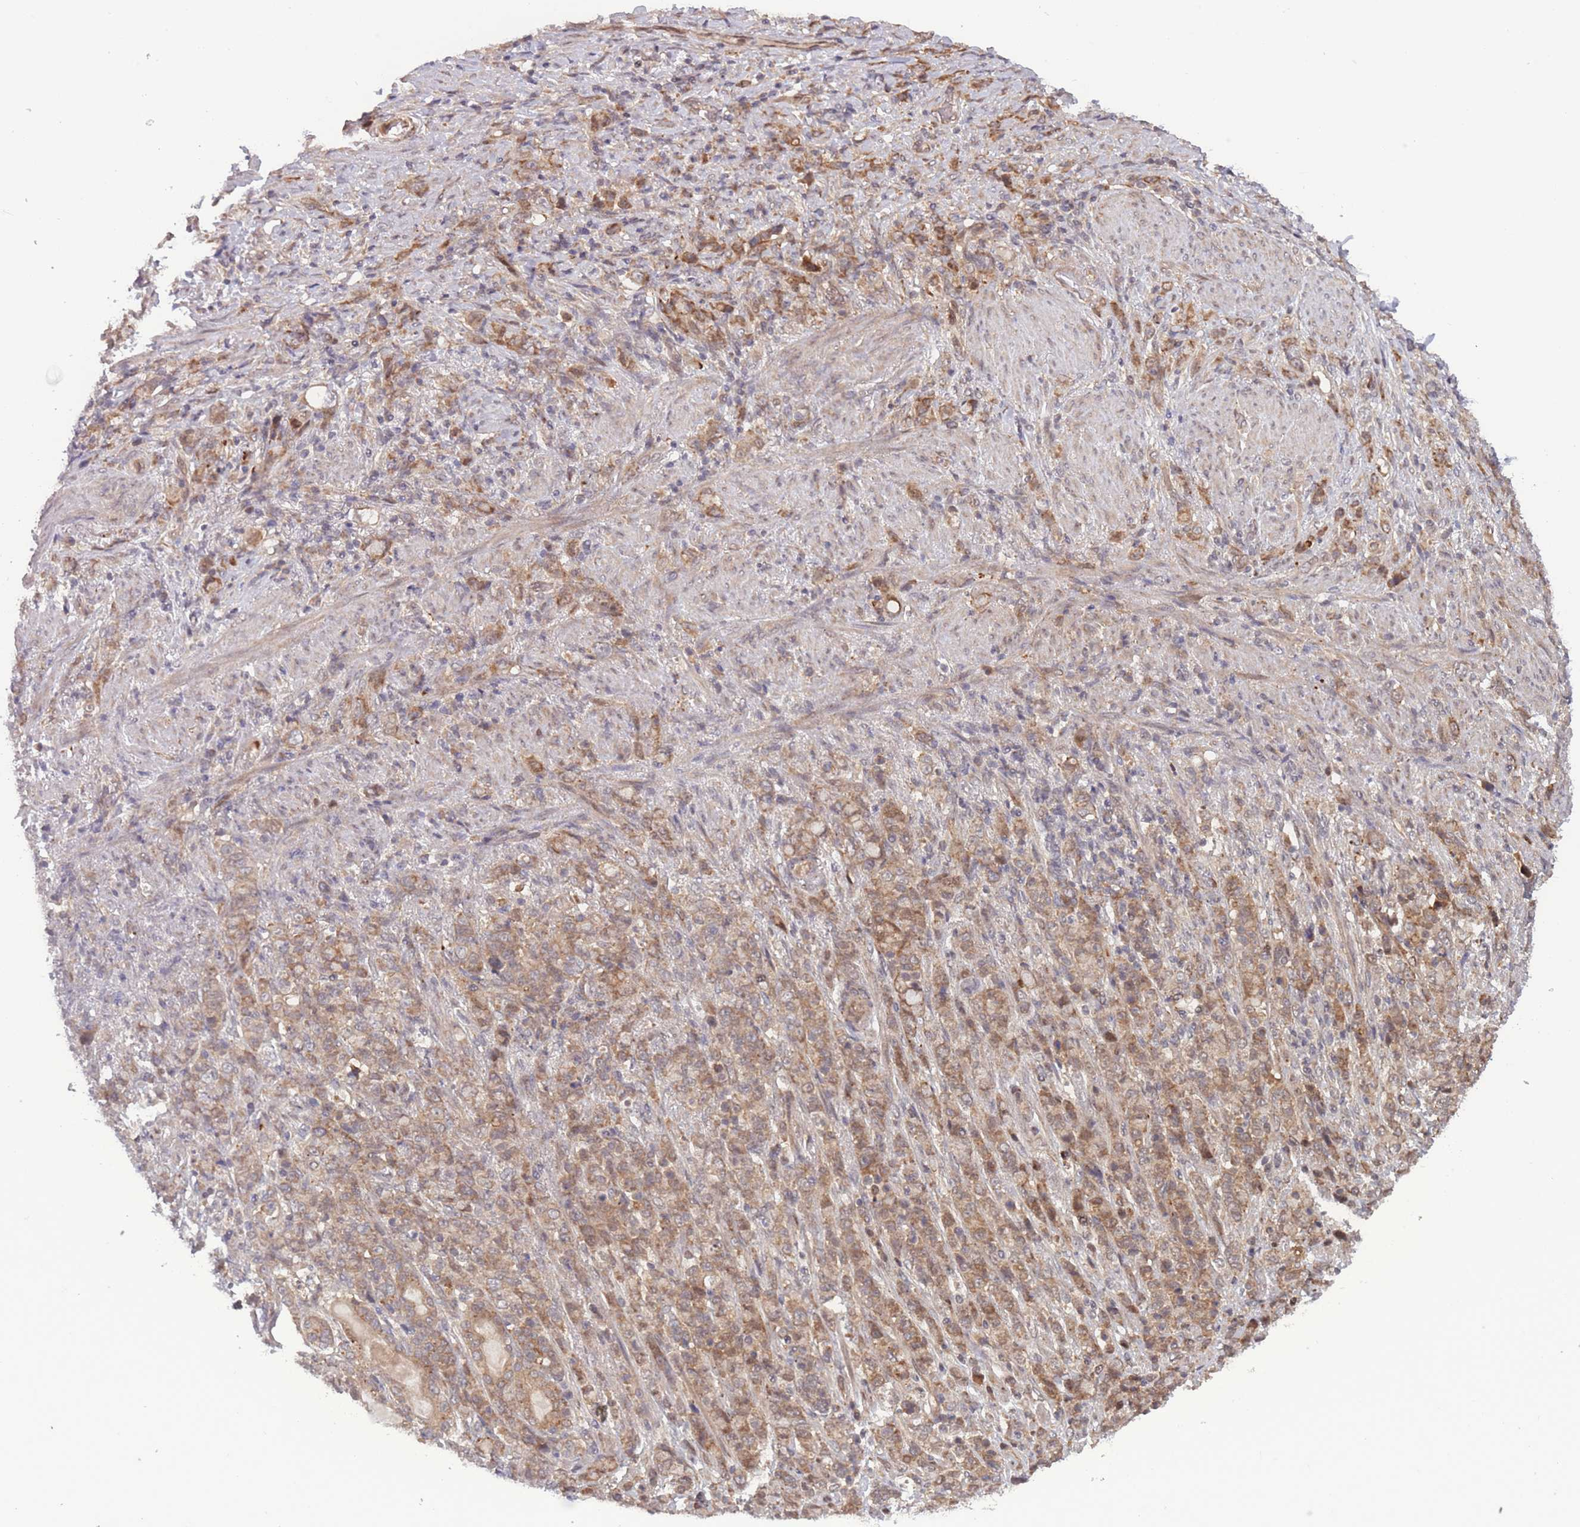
{"staining": {"intensity": "moderate", "quantity": ">75%", "location": "cytoplasmic/membranous"}, "tissue": "stomach cancer", "cell_type": "Tumor cells", "image_type": "cancer", "snomed": [{"axis": "morphology", "description": "Adenocarcinoma, NOS"}, {"axis": "topography", "description": "Stomach"}], "caption": "Protein positivity by IHC shows moderate cytoplasmic/membranous expression in about >75% of tumor cells in stomach cancer.", "gene": "RPS18", "patient": {"sex": "female", "age": 79}}